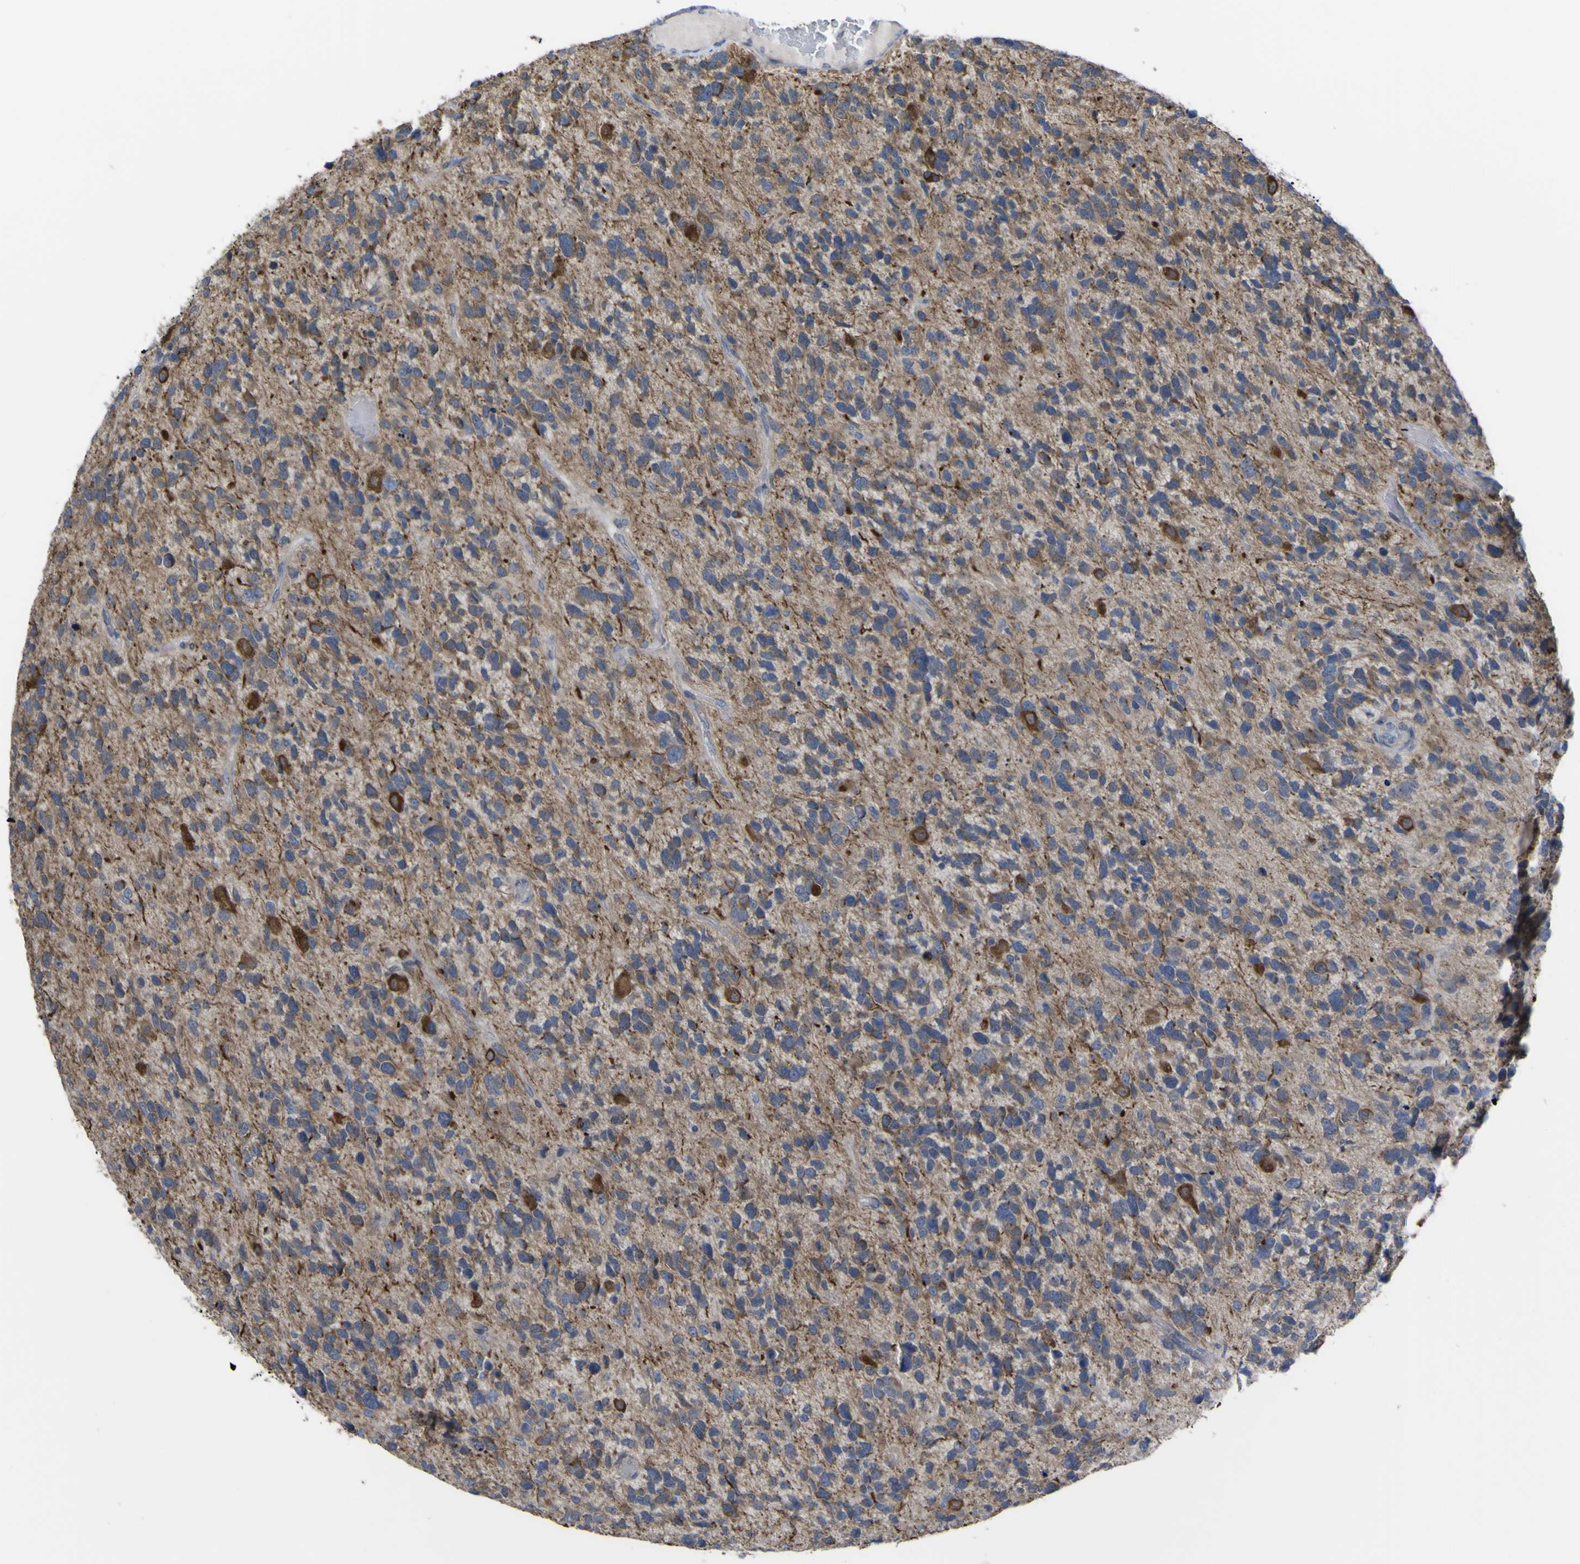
{"staining": {"intensity": "moderate", "quantity": "25%-75%", "location": "cytoplasmic/membranous"}, "tissue": "glioma", "cell_type": "Tumor cells", "image_type": "cancer", "snomed": [{"axis": "morphology", "description": "Glioma, malignant, High grade"}, {"axis": "topography", "description": "Brain"}], "caption": "The micrograph displays staining of malignant glioma (high-grade), revealing moderate cytoplasmic/membranous protein staining (brown color) within tumor cells.", "gene": "TNFRSF11A", "patient": {"sex": "female", "age": 58}}